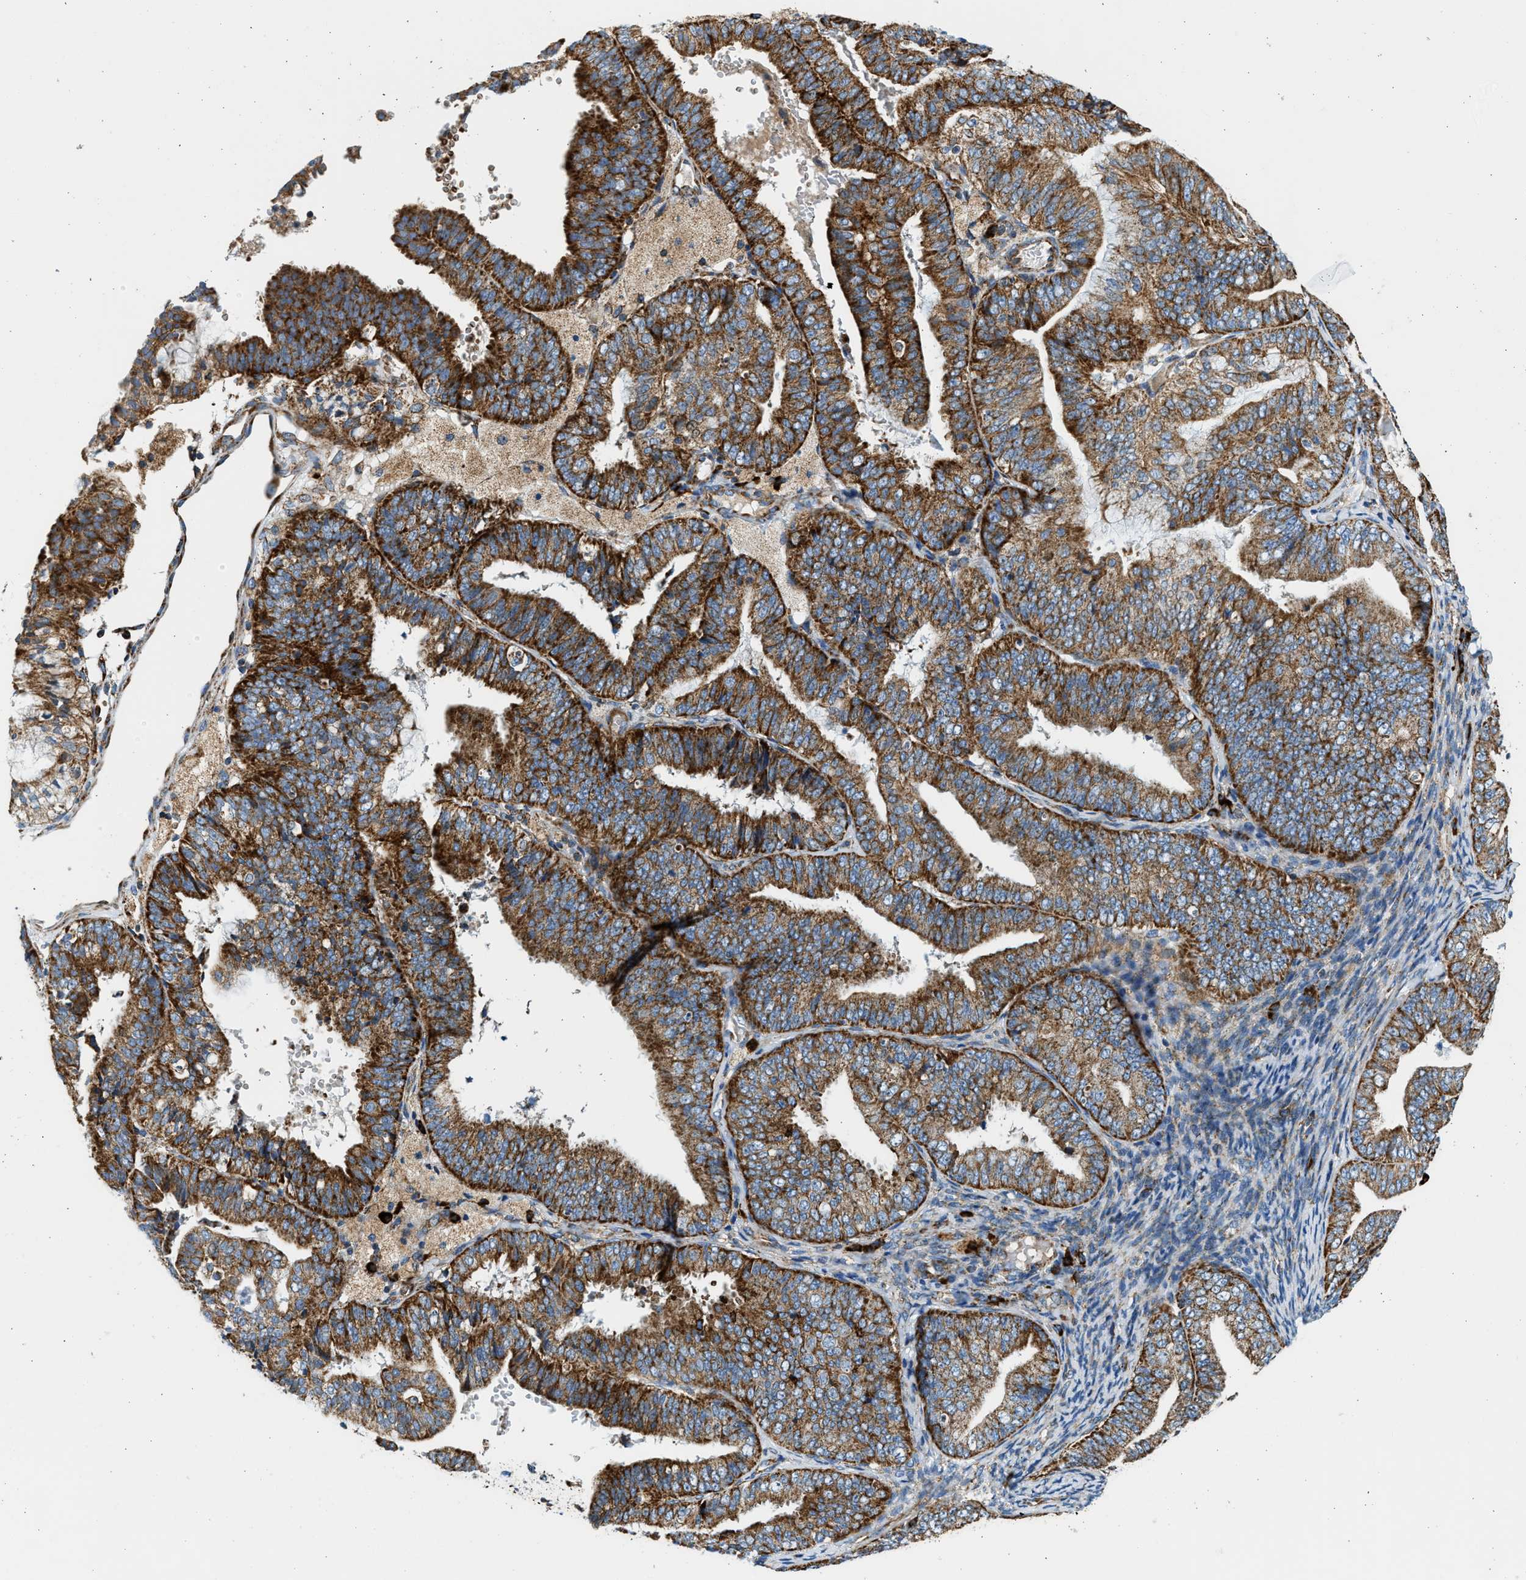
{"staining": {"intensity": "strong", "quantity": ">75%", "location": "cytoplasmic/membranous"}, "tissue": "endometrial cancer", "cell_type": "Tumor cells", "image_type": "cancer", "snomed": [{"axis": "morphology", "description": "Adenocarcinoma, NOS"}, {"axis": "topography", "description": "Endometrium"}], "caption": "Endometrial adenocarcinoma tissue demonstrates strong cytoplasmic/membranous expression in about >75% of tumor cells, visualized by immunohistochemistry.", "gene": "KCNMB3", "patient": {"sex": "female", "age": 63}}